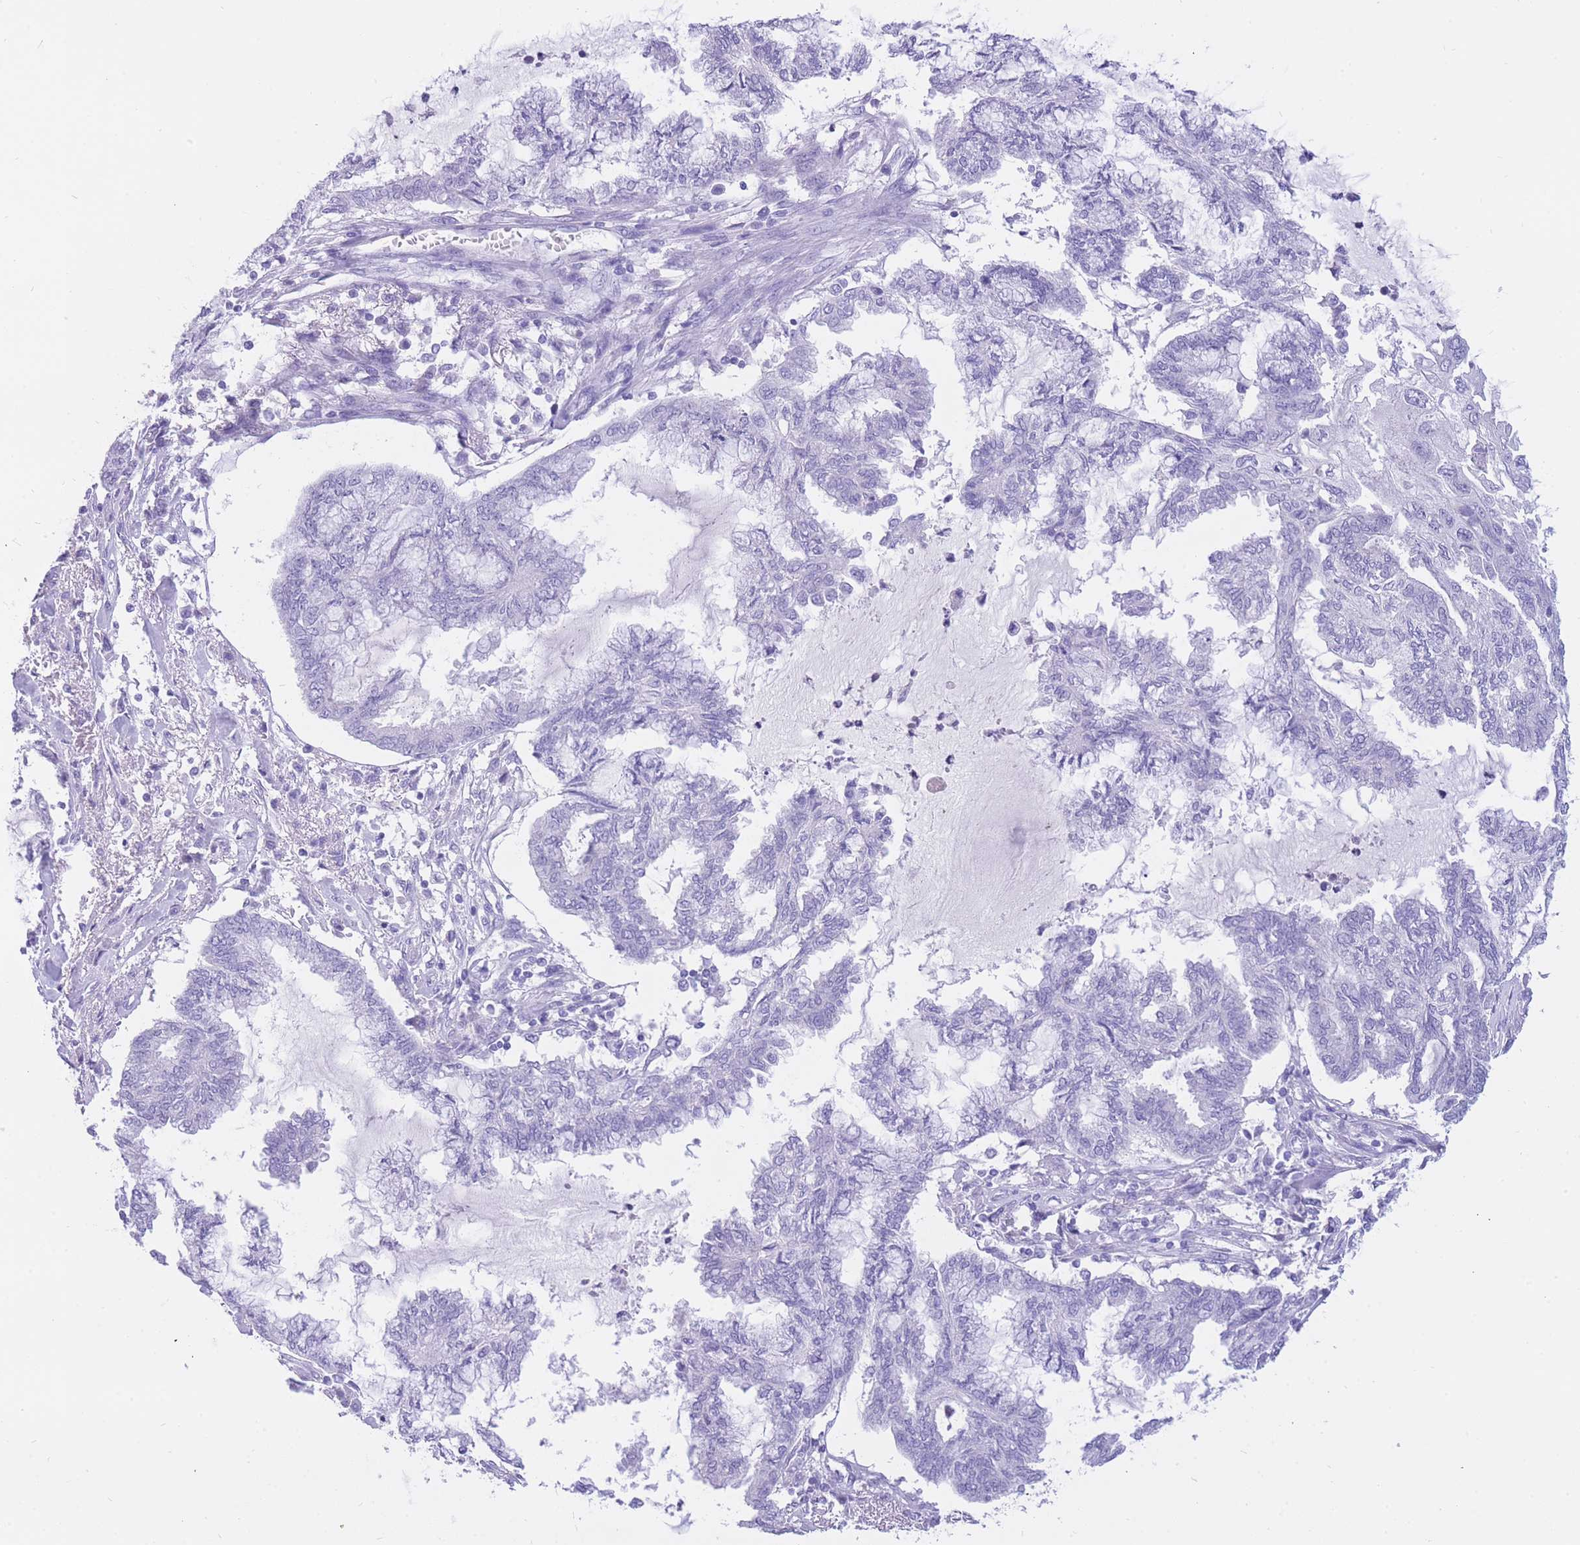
{"staining": {"intensity": "negative", "quantity": "none", "location": "none"}, "tissue": "endometrial cancer", "cell_type": "Tumor cells", "image_type": "cancer", "snomed": [{"axis": "morphology", "description": "Adenocarcinoma, NOS"}, {"axis": "topography", "description": "Endometrium"}], "caption": "This photomicrograph is of adenocarcinoma (endometrial) stained with immunohistochemistry to label a protein in brown with the nuclei are counter-stained blue. There is no positivity in tumor cells. (DAB (3,3'-diaminobenzidine) immunohistochemistry (IHC) with hematoxylin counter stain).", "gene": "SULT1A1", "patient": {"sex": "female", "age": 86}}